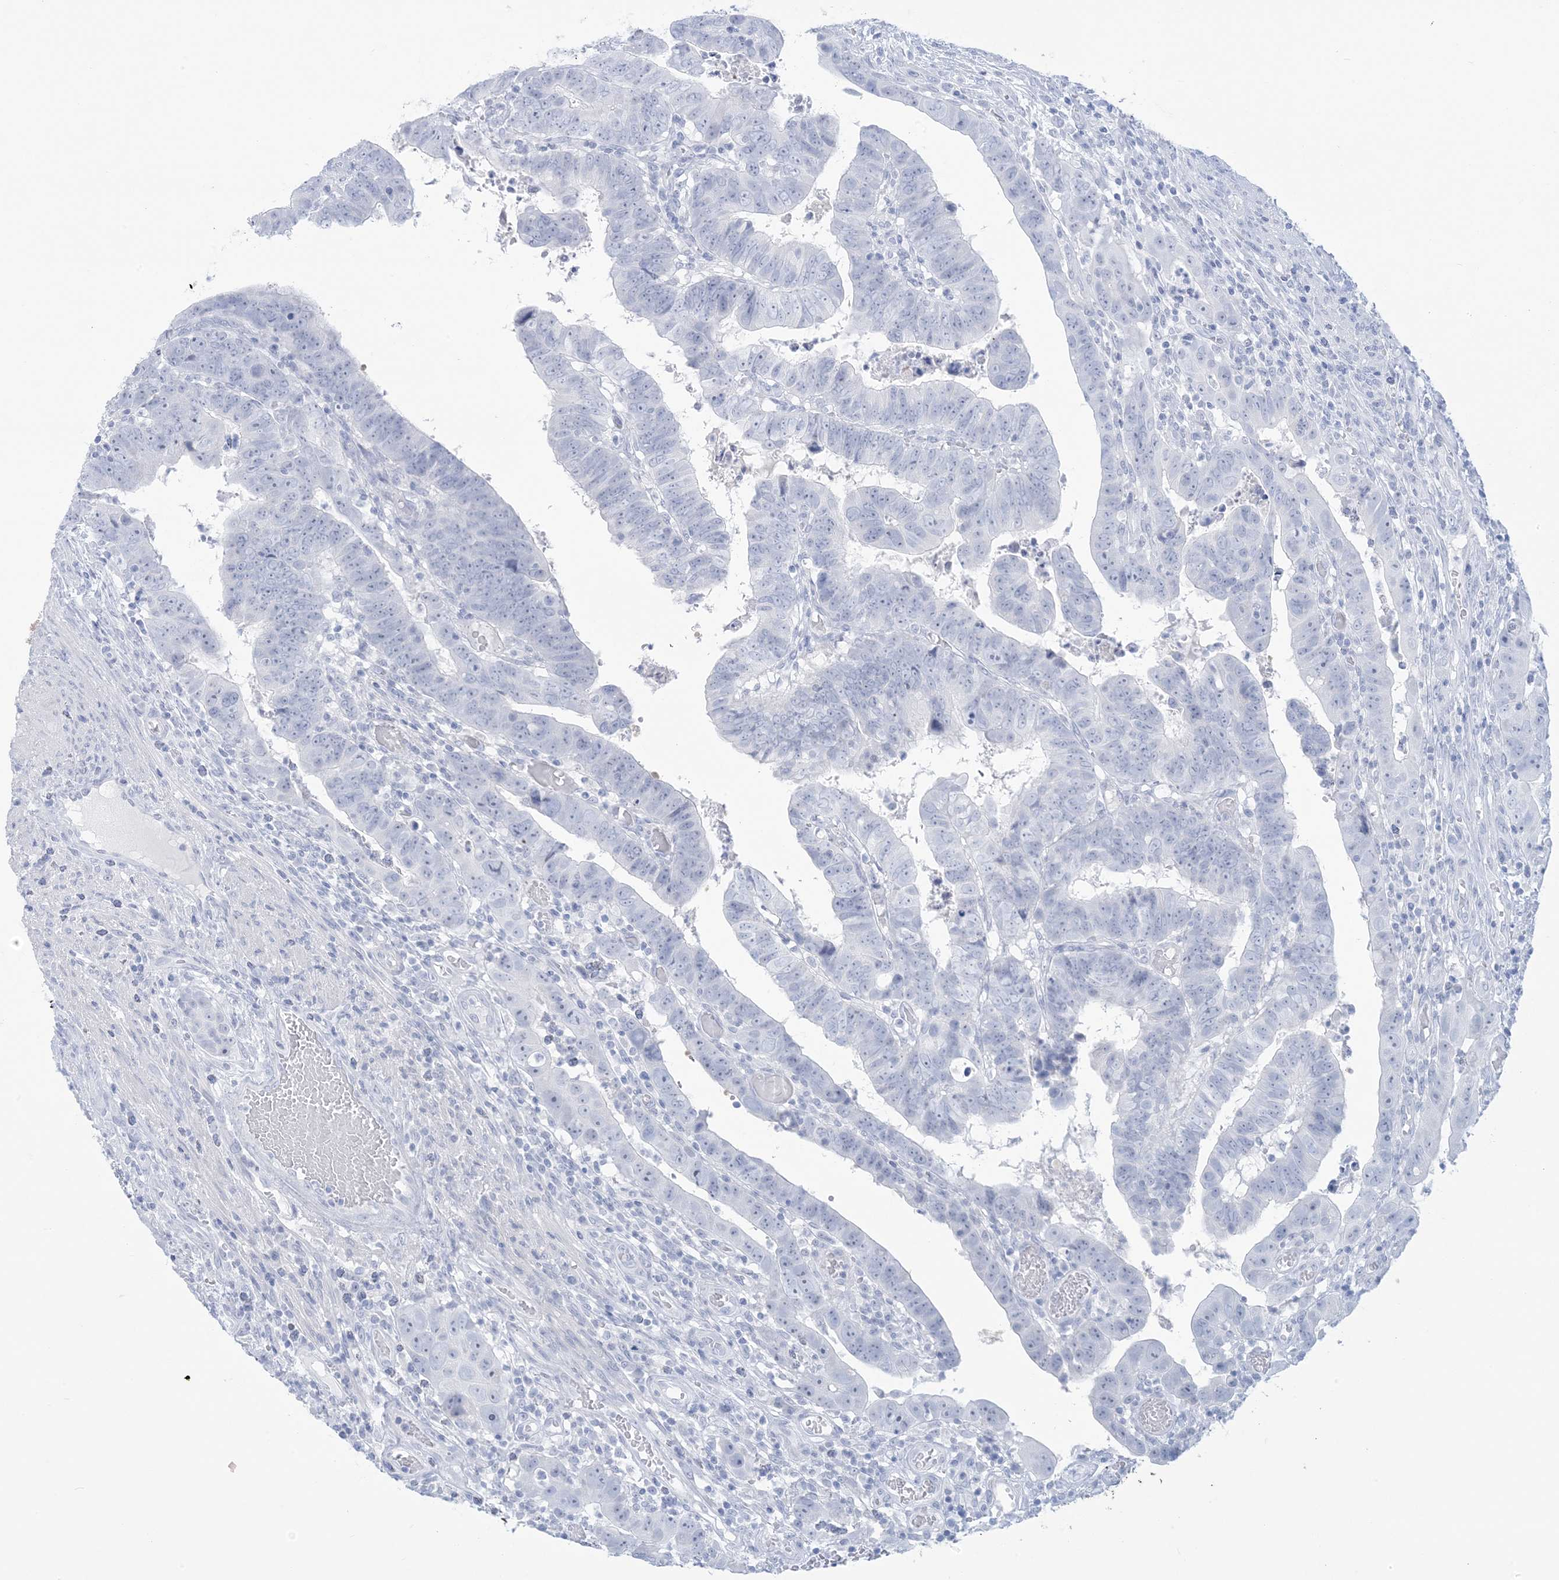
{"staining": {"intensity": "negative", "quantity": "none", "location": "none"}, "tissue": "colorectal cancer", "cell_type": "Tumor cells", "image_type": "cancer", "snomed": [{"axis": "morphology", "description": "Normal tissue, NOS"}, {"axis": "morphology", "description": "Adenocarcinoma, NOS"}, {"axis": "topography", "description": "Rectum"}], "caption": "DAB immunohistochemical staining of human colorectal adenocarcinoma demonstrates no significant positivity in tumor cells.", "gene": "AGXT", "patient": {"sex": "female", "age": 65}}